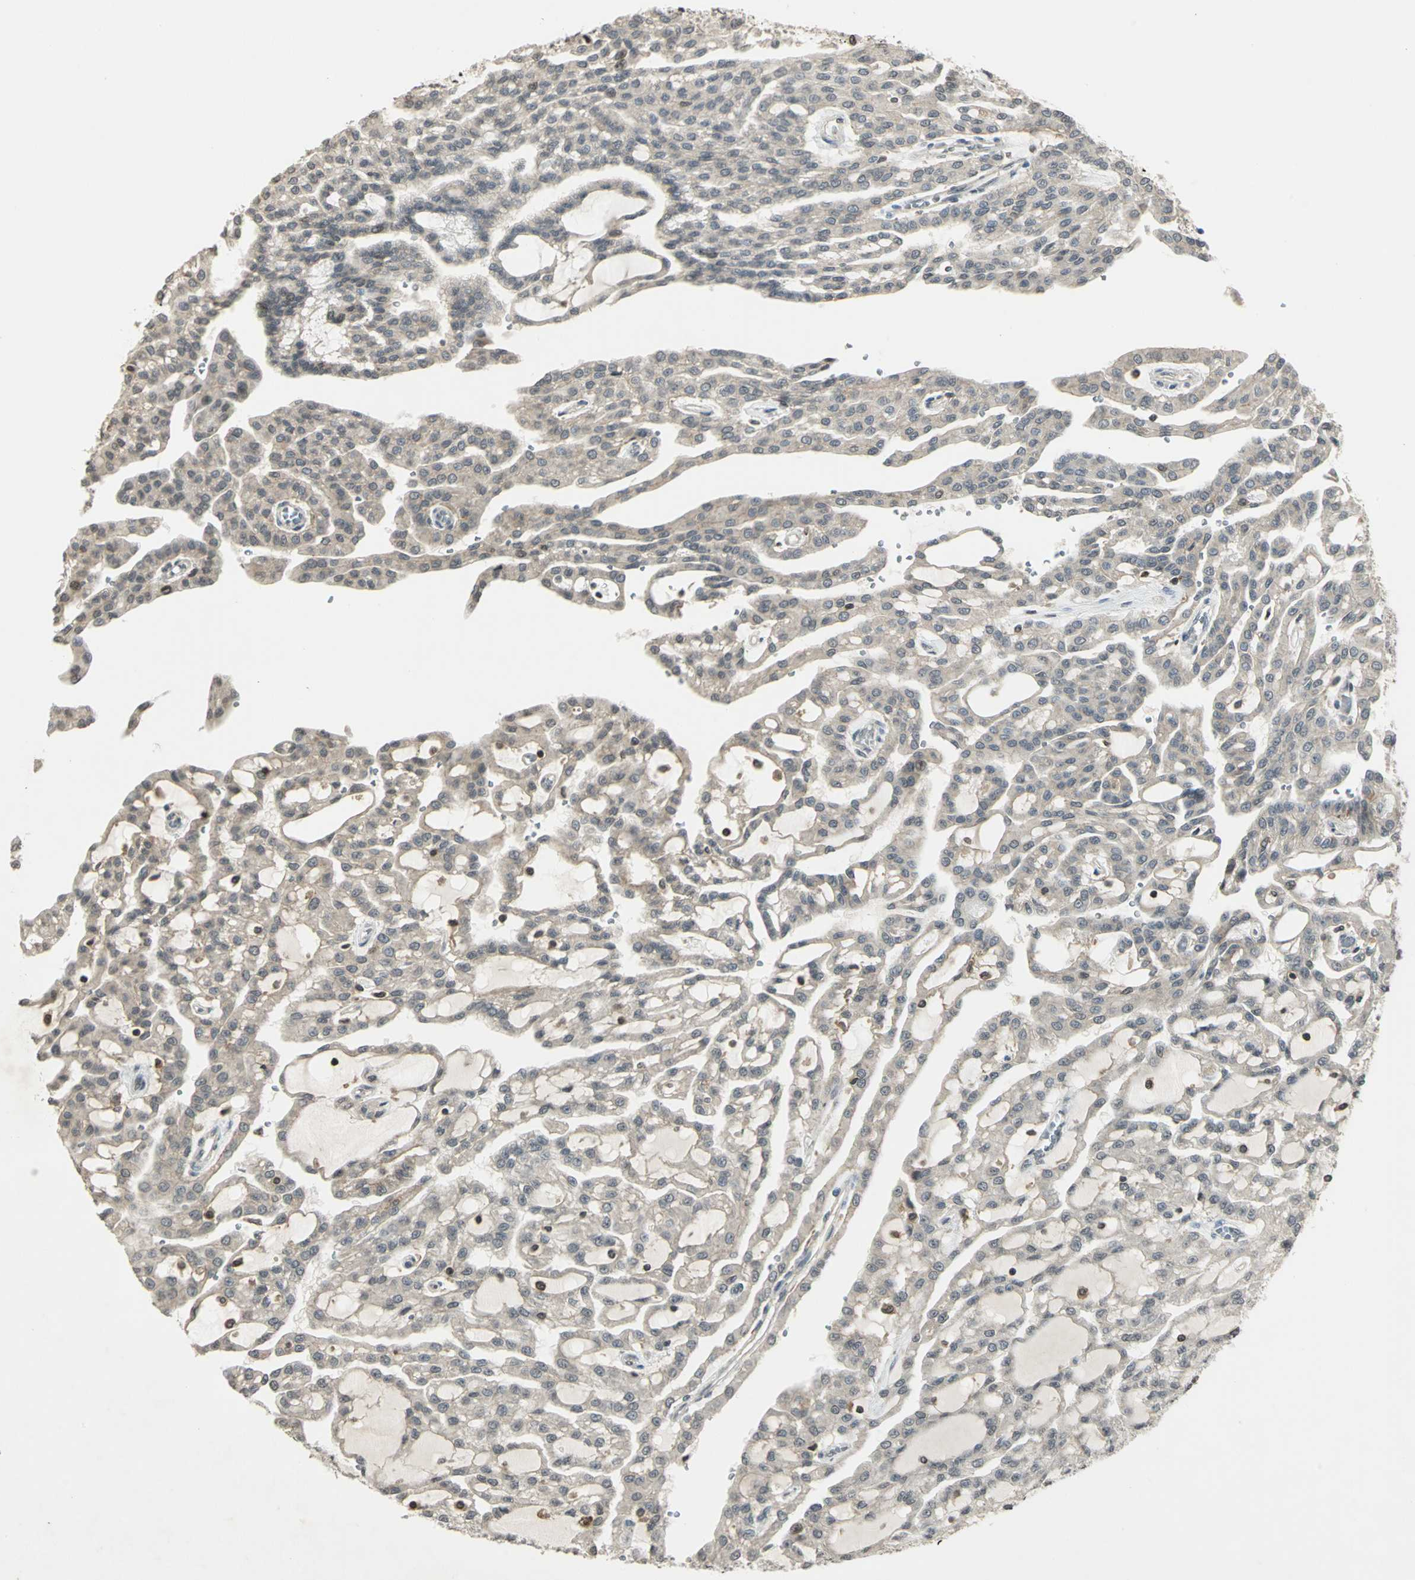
{"staining": {"intensity": "negative", "quantity": "none", "location": "none"}, "tissue": "renal cancer", "cell_type": "Tumor cells", "image_type": "cancer", "snomed": [{"axis": "morphology", "description": "Adenocarcinoma, NOS"}, {"axis": "topography", "description": "Kidney"}], "caption": "There is no significant staining in tumor cells of renal adenocarcinoma. Nuclei are stained in blue.", "gene": "IL16", "patient": {"sex": "male", "age": 63}}